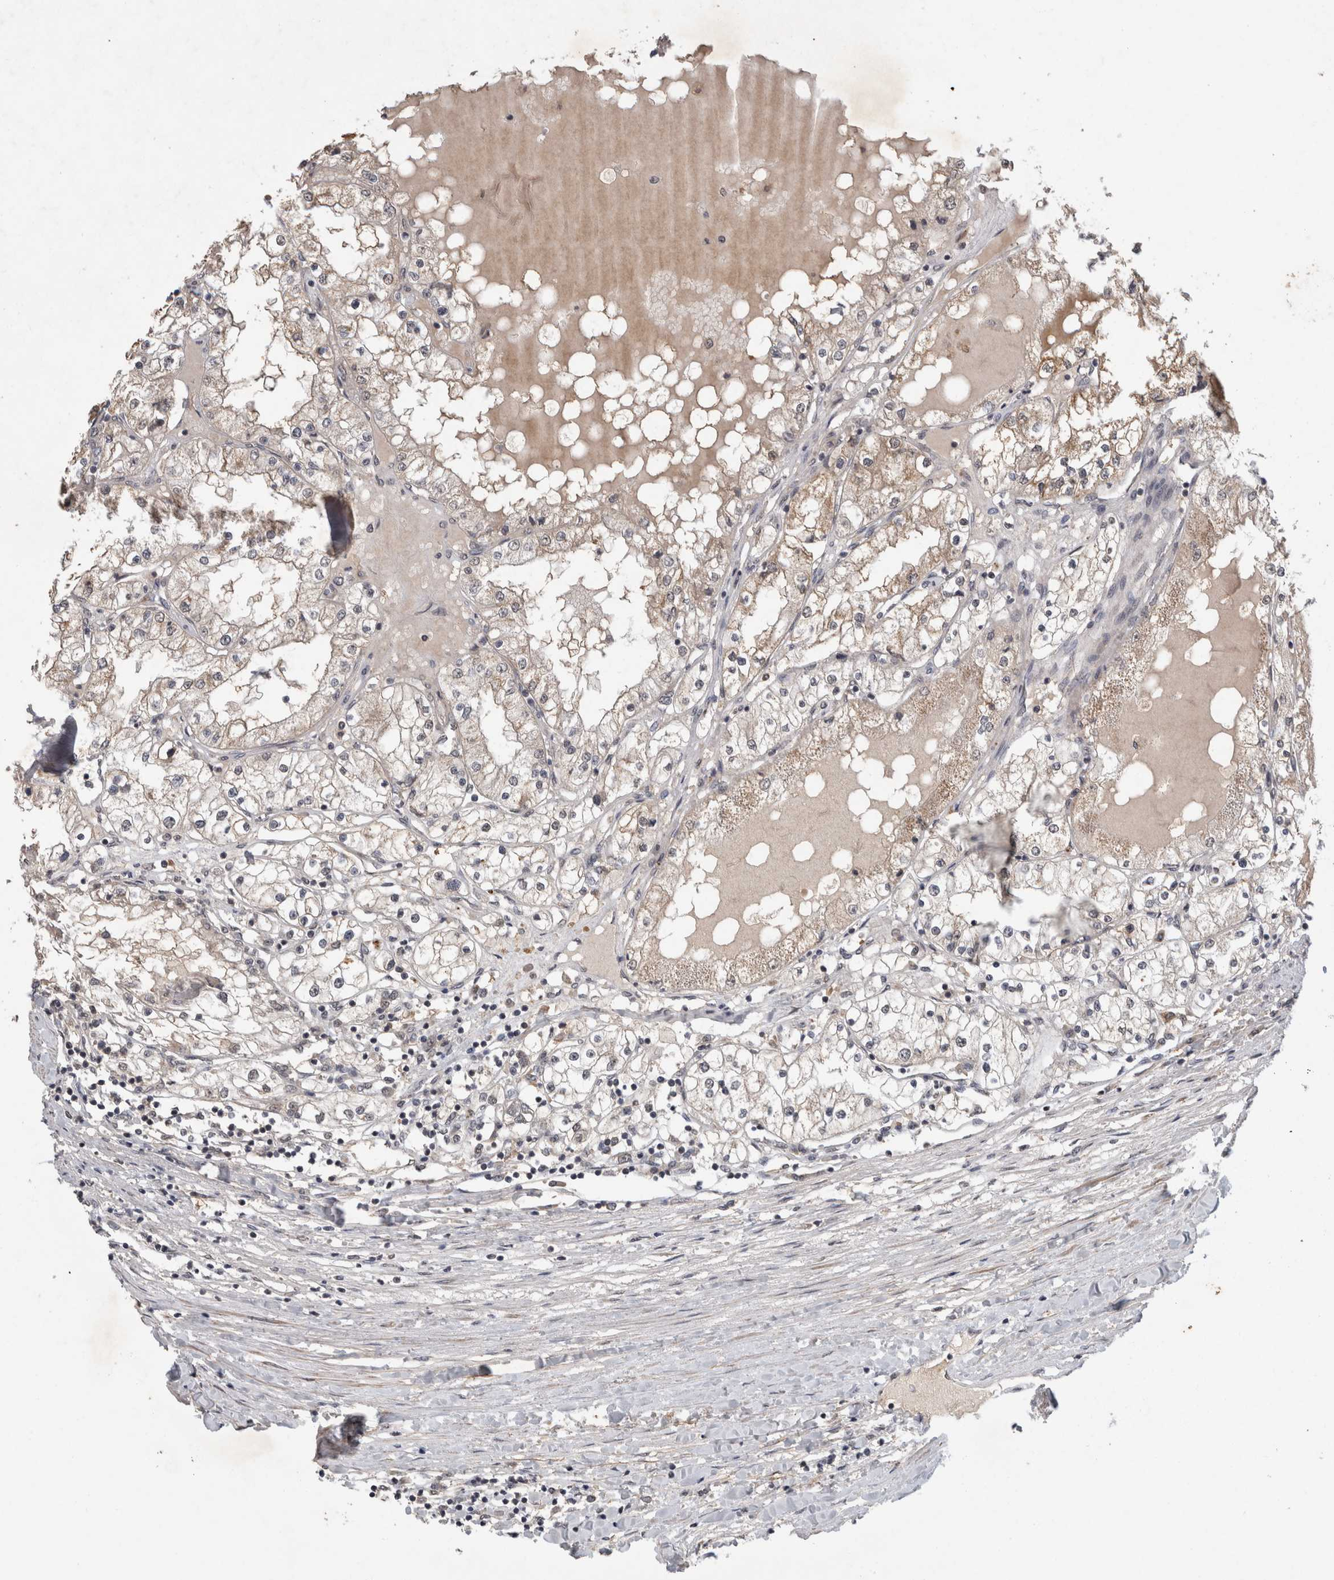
{"staining": {"intensity": "weak", "quantity": "<25%", "location": "cytoplasmic/membranous"}, "tissue": "renal cancer", "cell_type": "Tumor cells", "image_type": "cancer", "snomed": [{"axis": "morphology", "description": "Adenocarcinoma, NOS"}, {"axis": "topography", "description": "Kidney"}], "caption": "Image shows no significant protein expression in tumor cells of renal cancer (adenocarcinoma).", "gene": "RHPN1", "patient": {"sex": "male", "age": 68}}